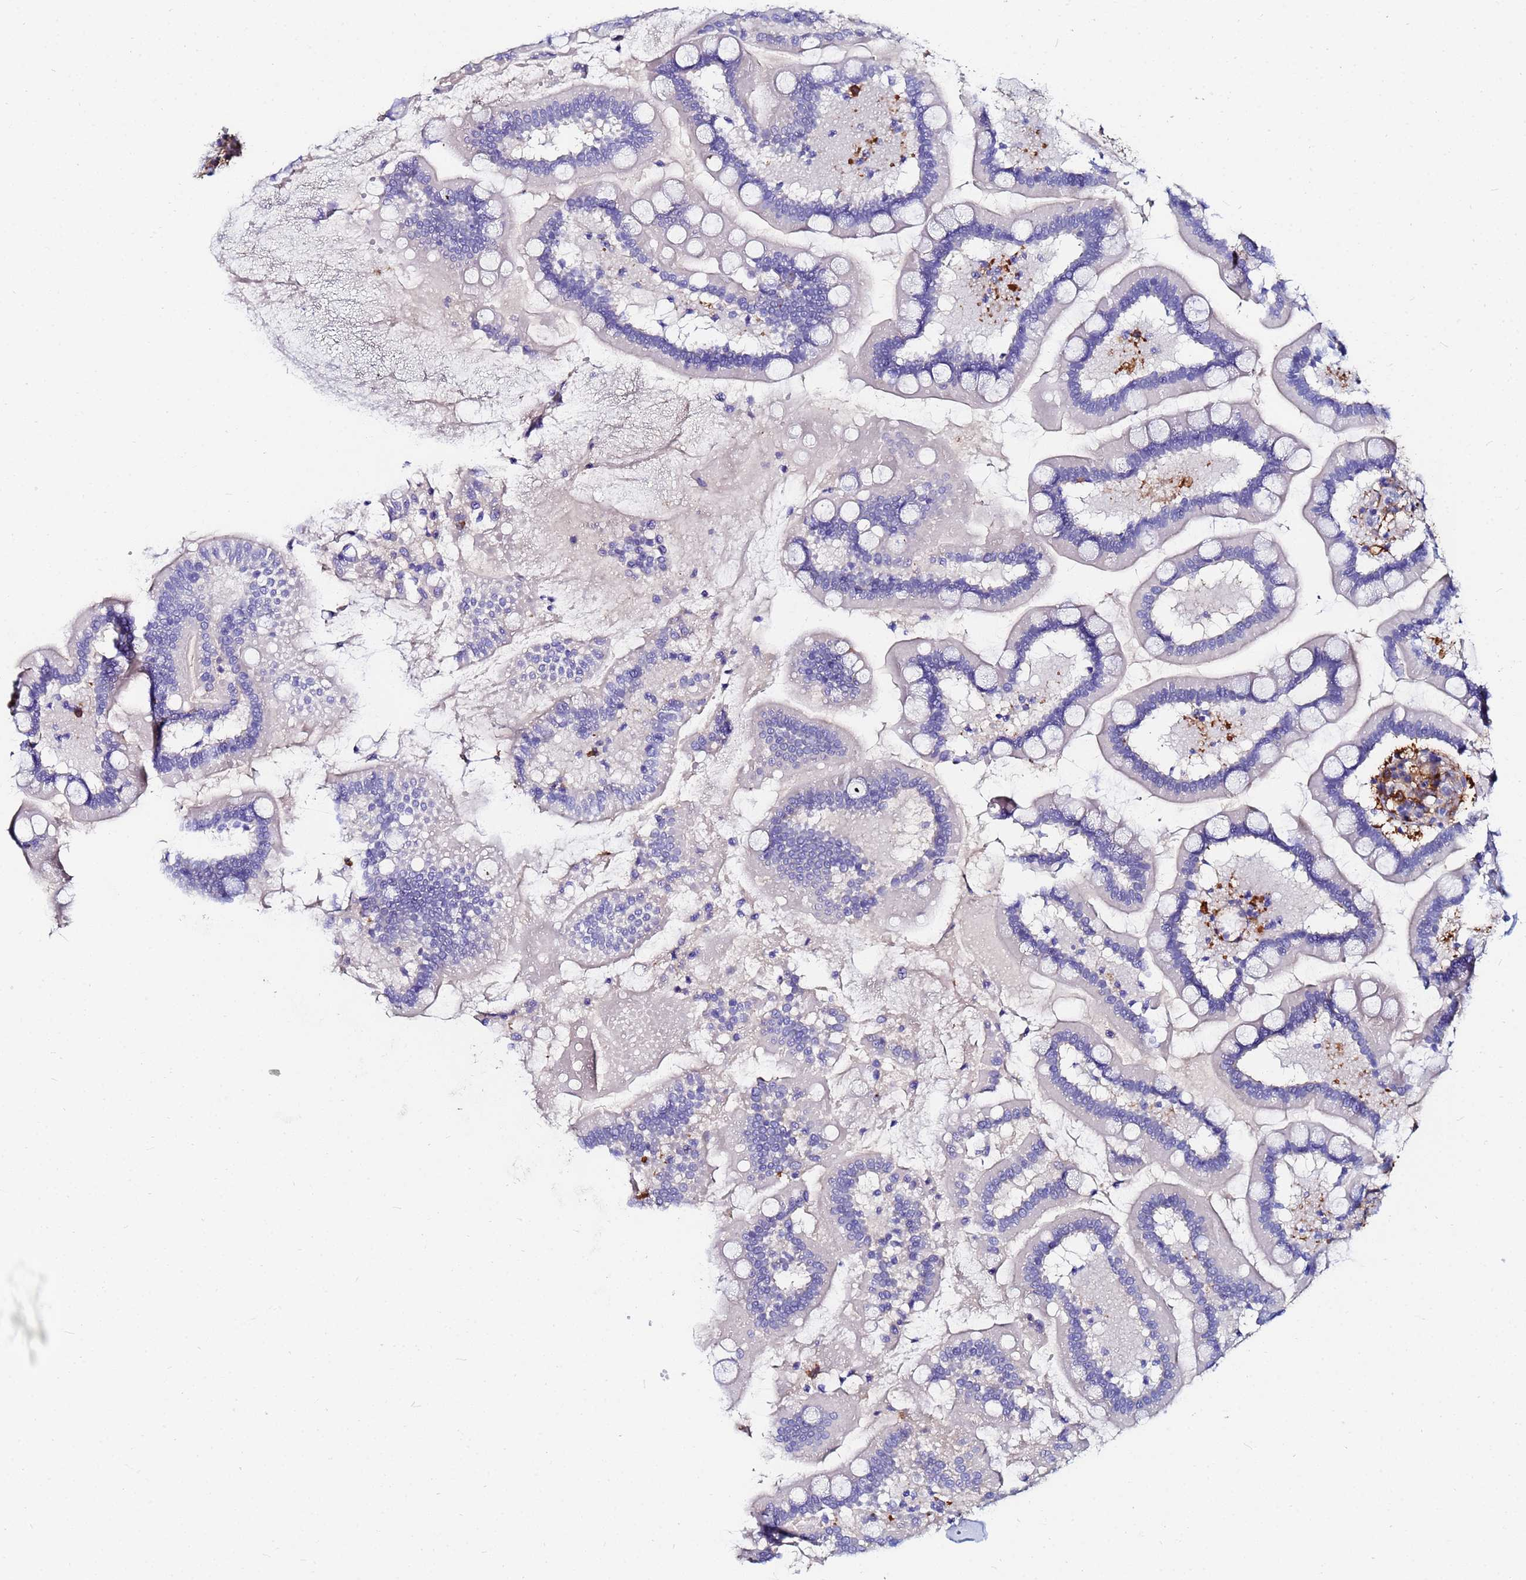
{"staining": {"intensity": "negative", "quantity": "none", "location": "none"}, "tissue": "small intestine", "cell_type": "Glandular cells", "image_type": "normal", "snomed": [{"axis": "morphology", "description": "Normal tissue, NOS"}, {"axis": "topography", "description": "Small intestine"}], "caption": "A high-resolution photomicrograph shows immunohistochemistry (IHC) staining of normal small intestine, which exhibits no significant positivity in glandular cells. (Stains: DAB (3,3'-diaminobenzidine) IHC with hematoxylin counter stain, Microscopy: brightfield microscopy at high magnification).", "gene": "BASP1", "patient": {"sex": "female", "age": 64}}